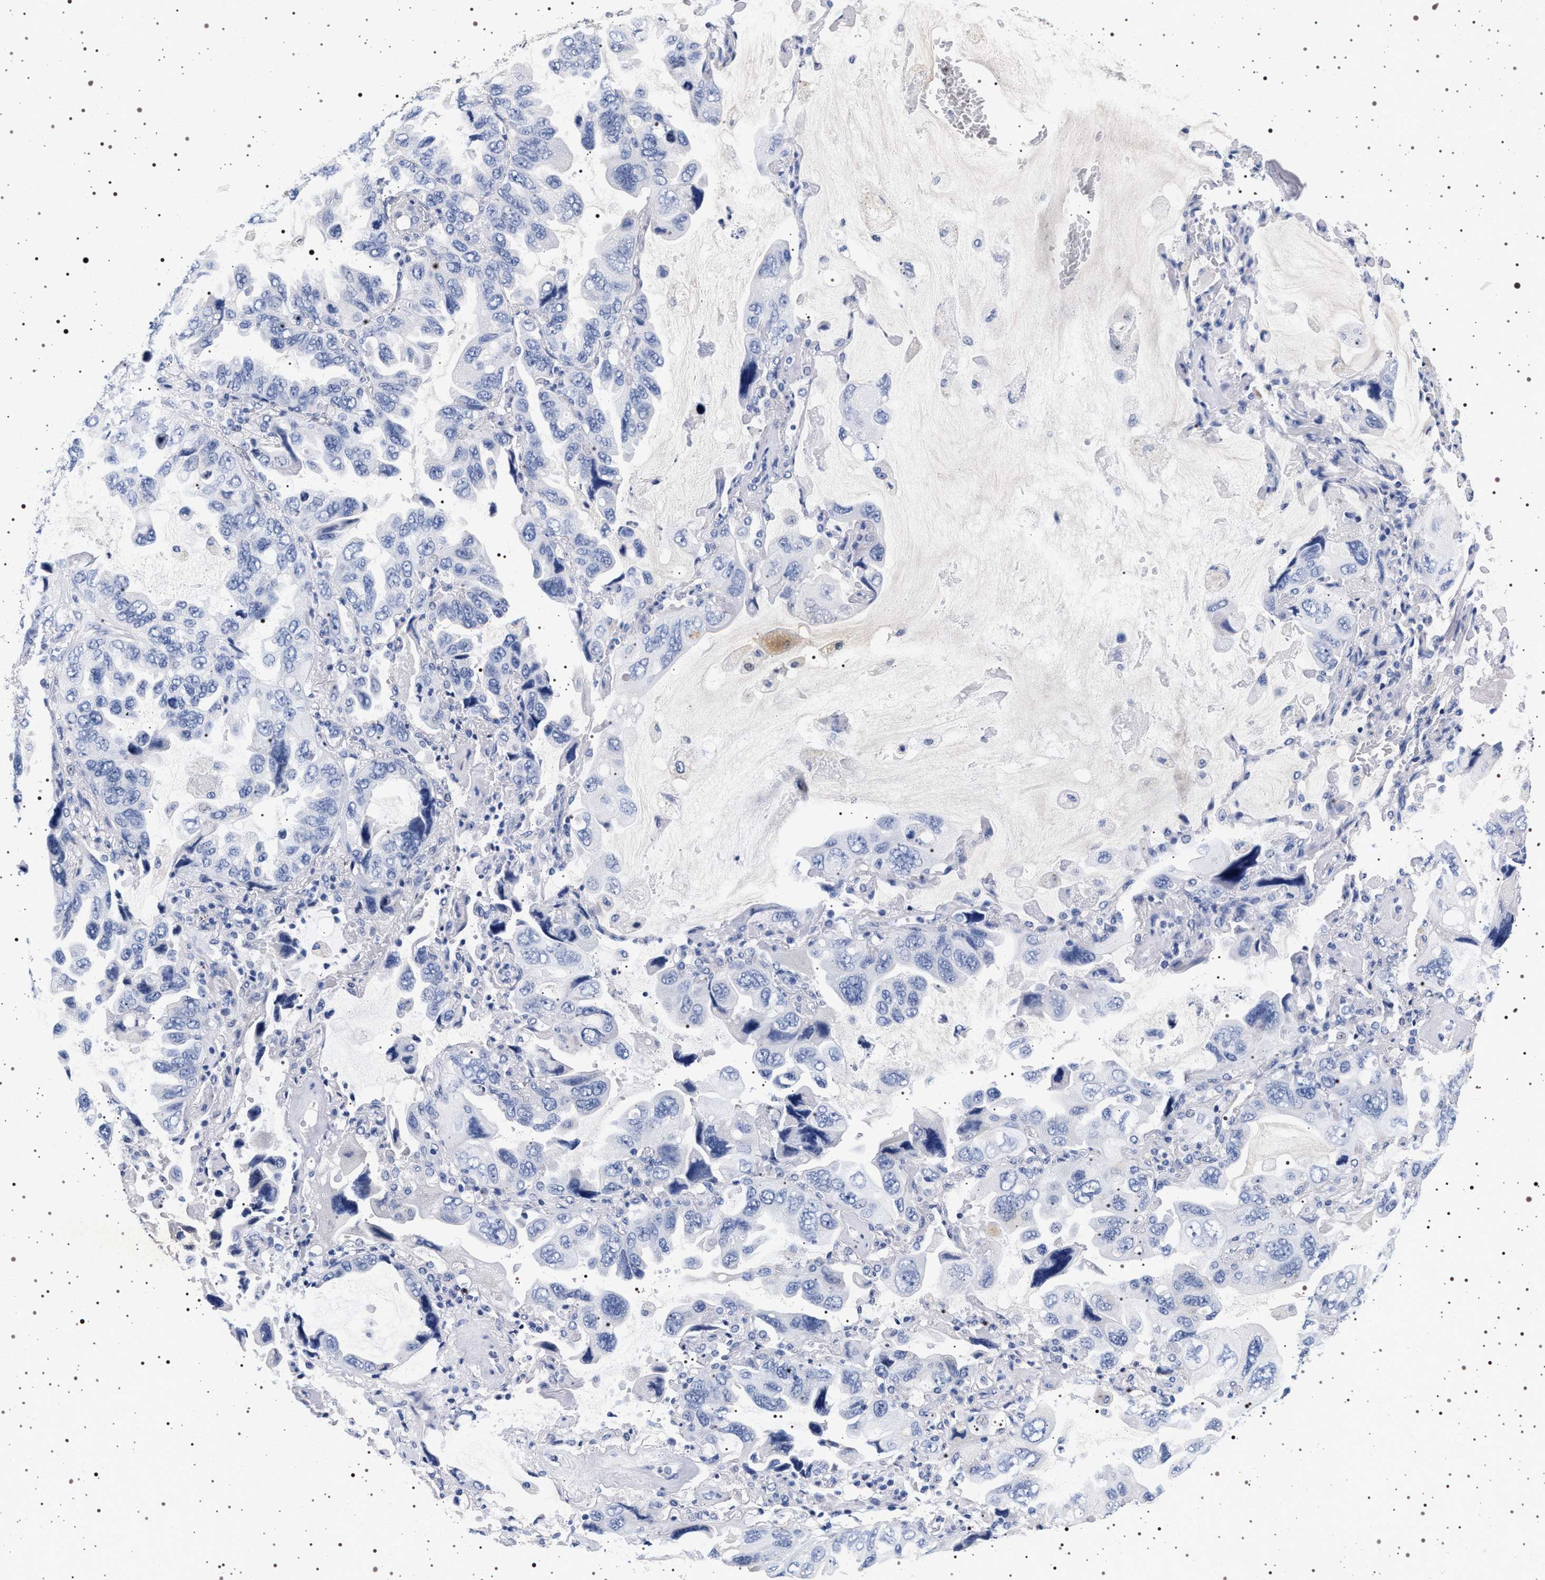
{"staining": {"intensity": "negative", "quantity": "none", "location": "none"}, "tissue": "lung cancer", "cell_type": "Tumor cells", "image_type": "cancer", "snomed": [{"axis": "morphology", "description": "Squamous cell carcinoma, NOS"}, {"axis": "topography", "description": "Lung"}], "caption": "Immunohistochemical staining of lung cancer shows no significant positivity in tumor cells. (Immunohistochemistry (ihc), brightfield microscopy, high magnification).", "gene": "MAPK10", "patient": {"sex": "female", "age": 73}}